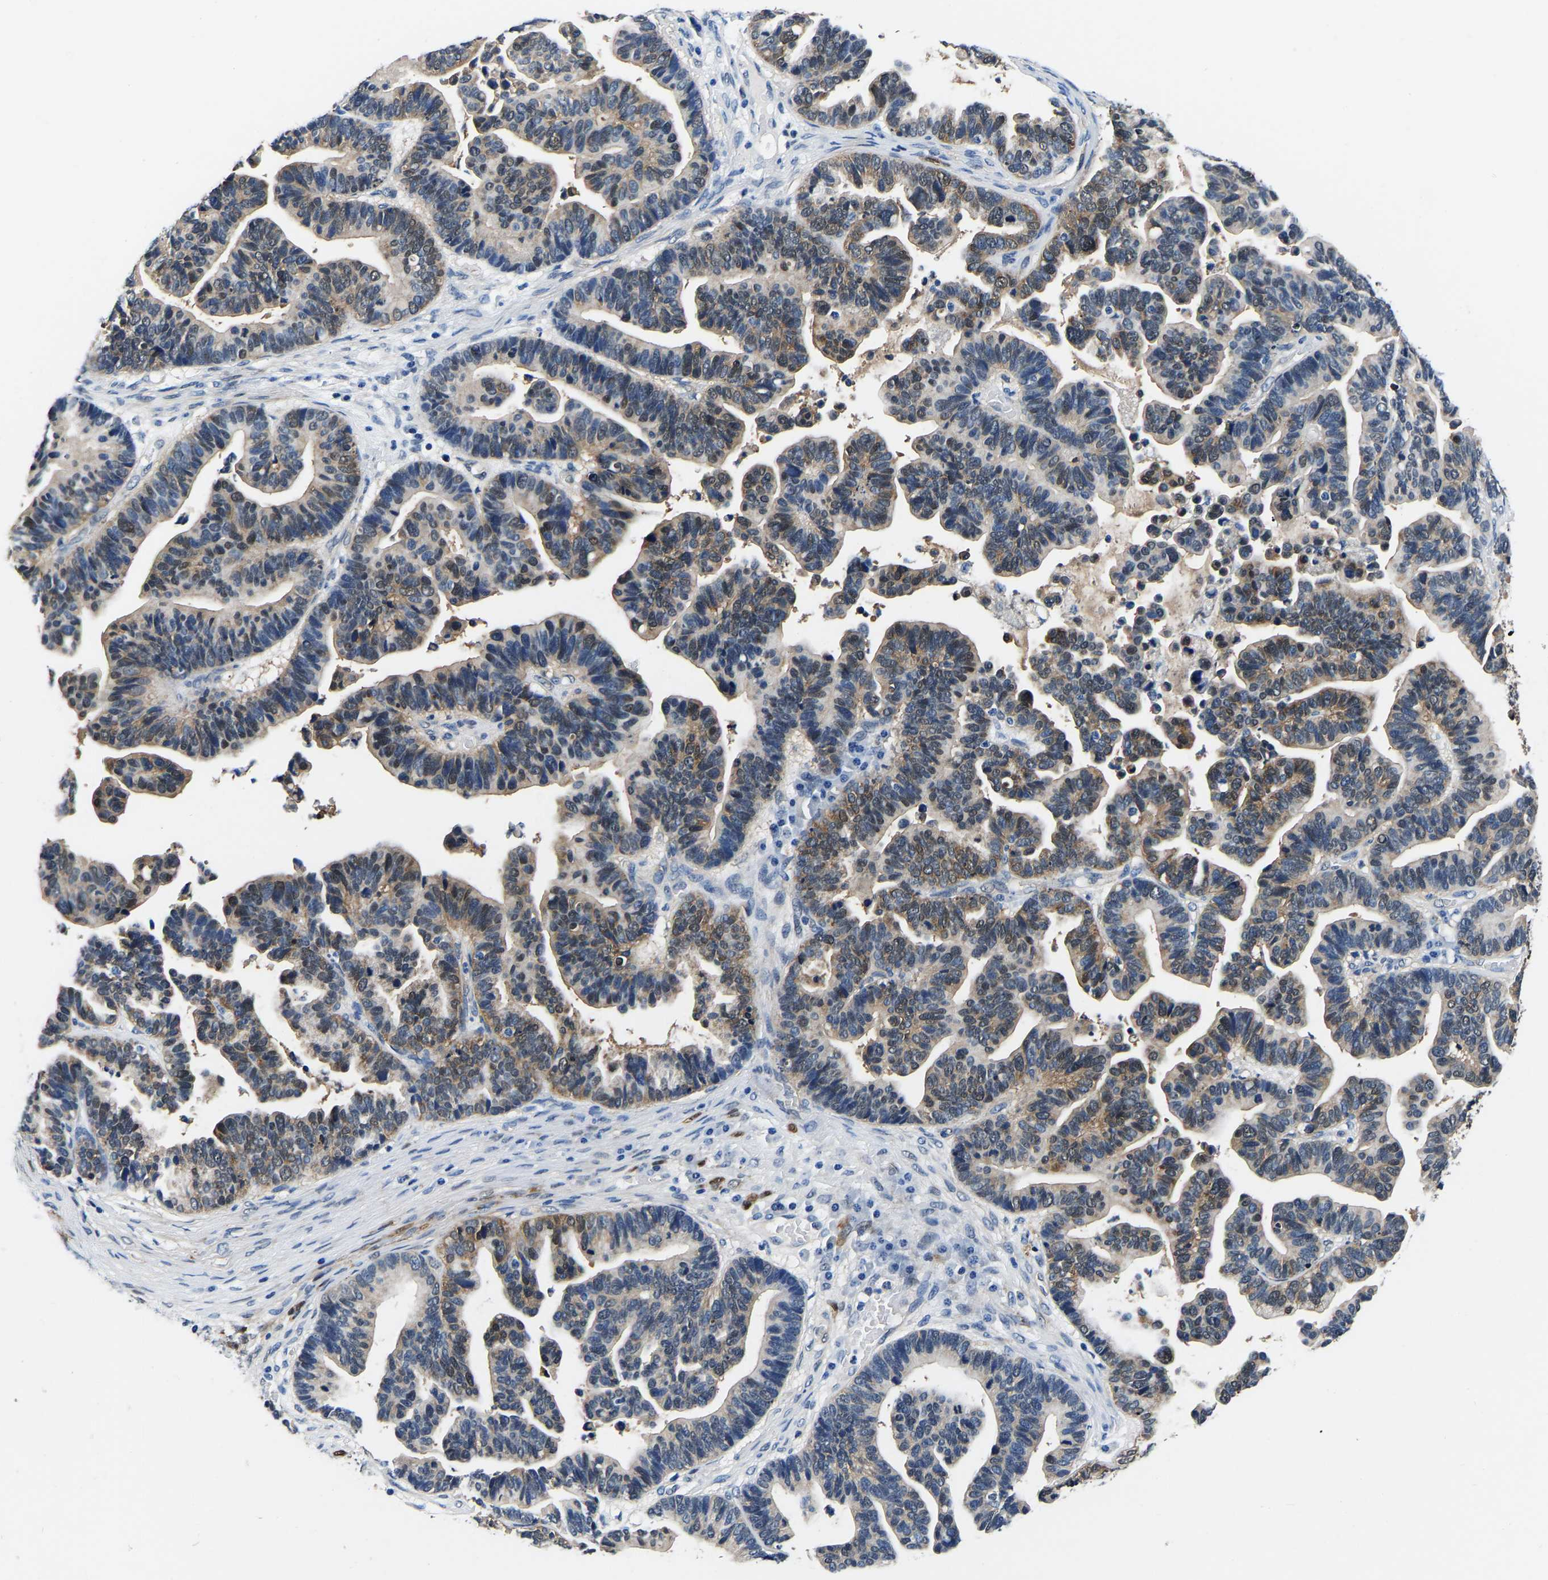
{"staining": {"intensity": "weak", "quantity": "25%-75%", "location": "cytoplasmic/membranous"}, "tissue": "ovarian cancer", "cell_type": "Tumor cells", "image_type": "cancer", "snomed": [{"axis": "morphology", "description": "Cystadenocarcinoma, serous, NOS"}, {"axis": "topography", "description": "Ovary"}], "caption": "Brown immunohistochemical staining in ovarian cancer reveals weak cytoplasmic/membranous positivity in approximately 25%-75% of tumor cells. (IHC, brightfield microscopy, high magnification).", "gene": "S100A13", "patient": {"sex": "female", "age": 56}}